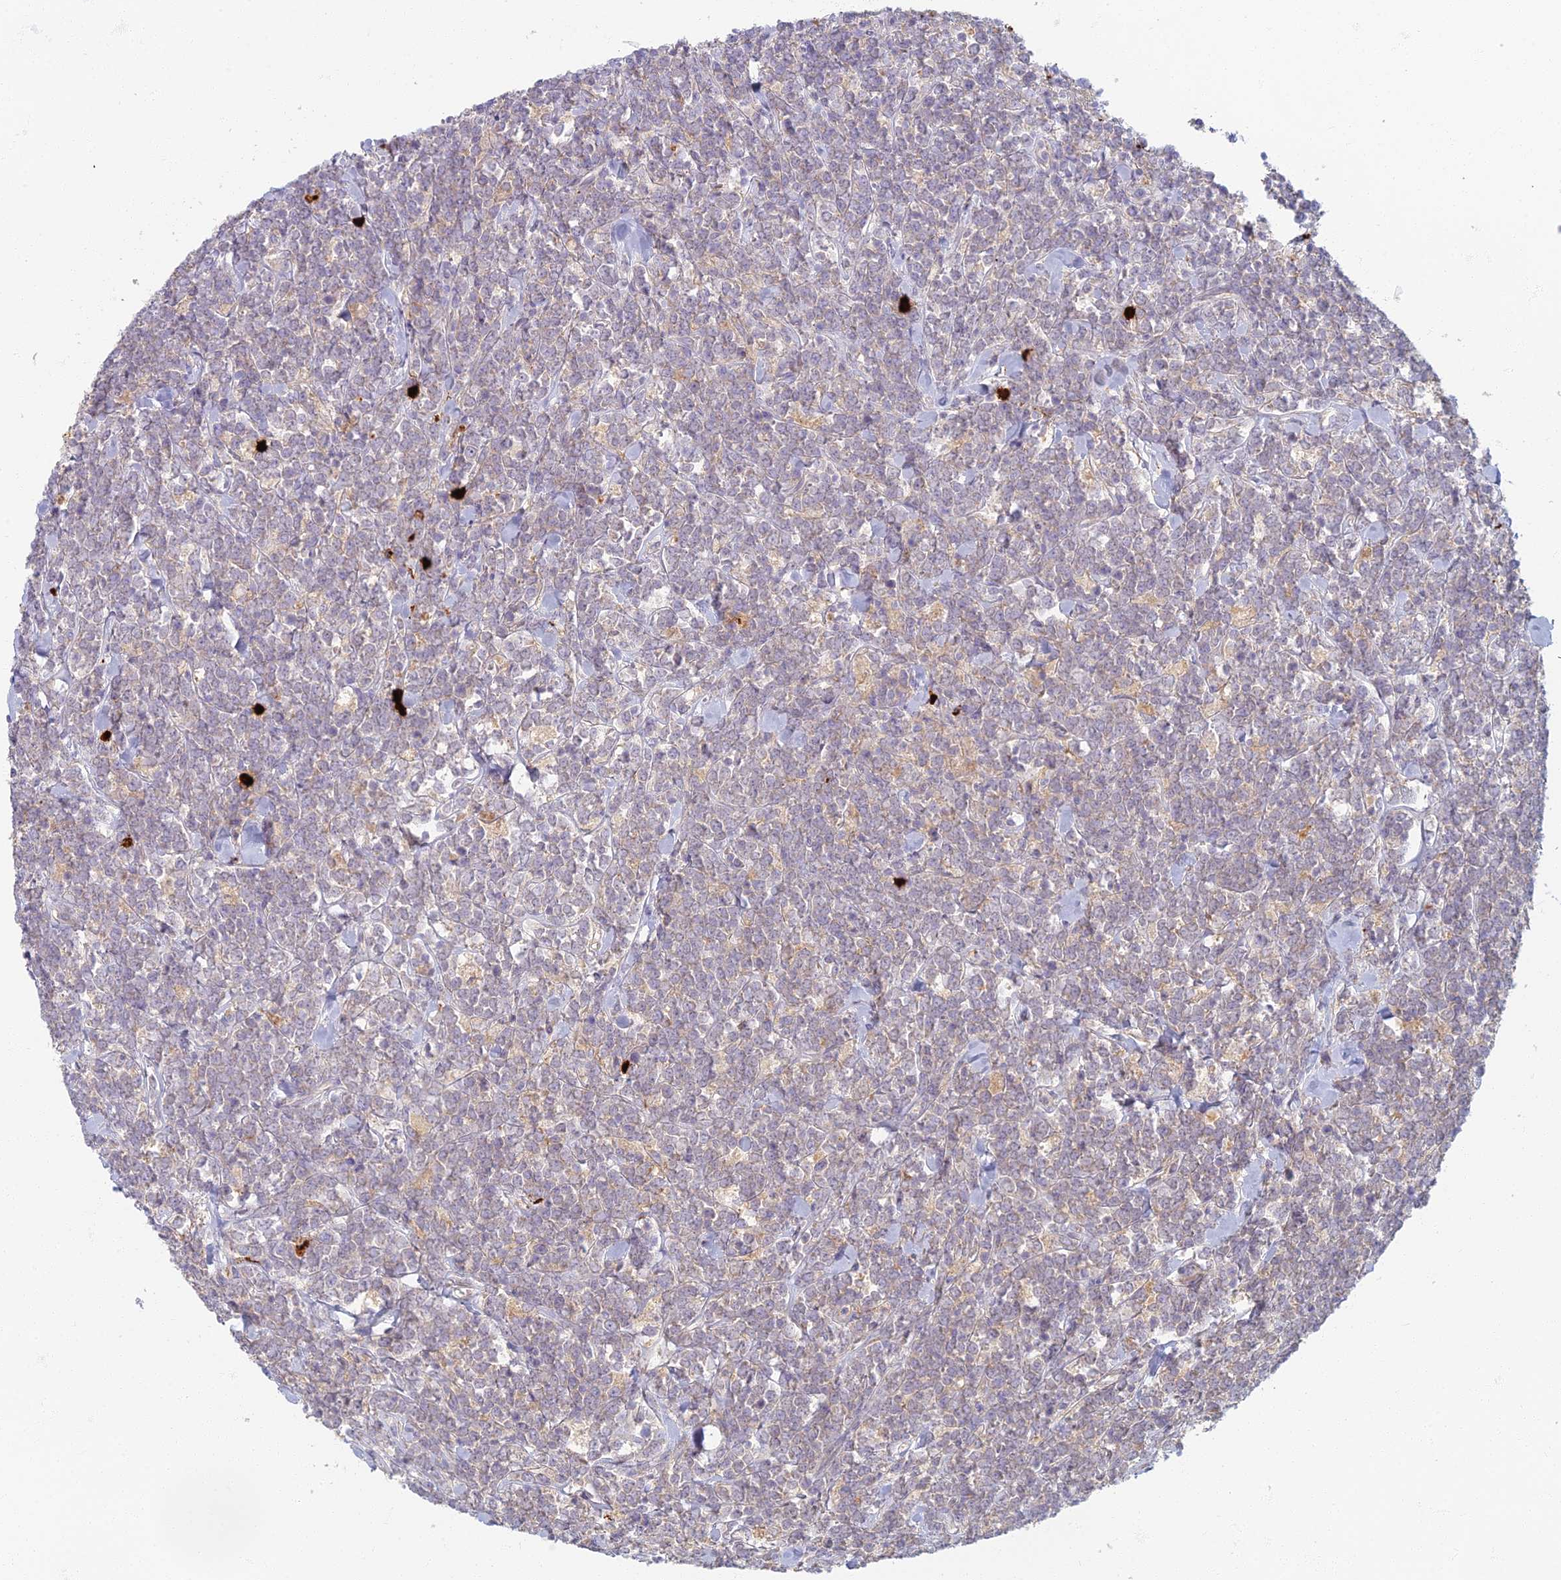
{"staining": {"intensity": "weak", "quantity": "25%-75%", "location": "cytoplasmic/membranous"}, "tissue": "lymphoma", "cell_type": "Tumor cells", "image_type": "cancer", "snomed": [{"axis": "morphology", "description": "Malignant lymphoma, non-Hodgkin's type, High grade"}, {"axis": "topography", "description": "Small intestine"}], "caption": "High-magnification brightfield microscopy of lymphoma stained with DAB (3,3'-diaminobenzidine) (brown) and counterstained with hematoxylin (blue). tumor cells exhibit weak cytoplasmic/membranous staining is identified in about25%-75% of cells.", "gene": "PROX2", "patient": {"sex": "male", "age": 8}}